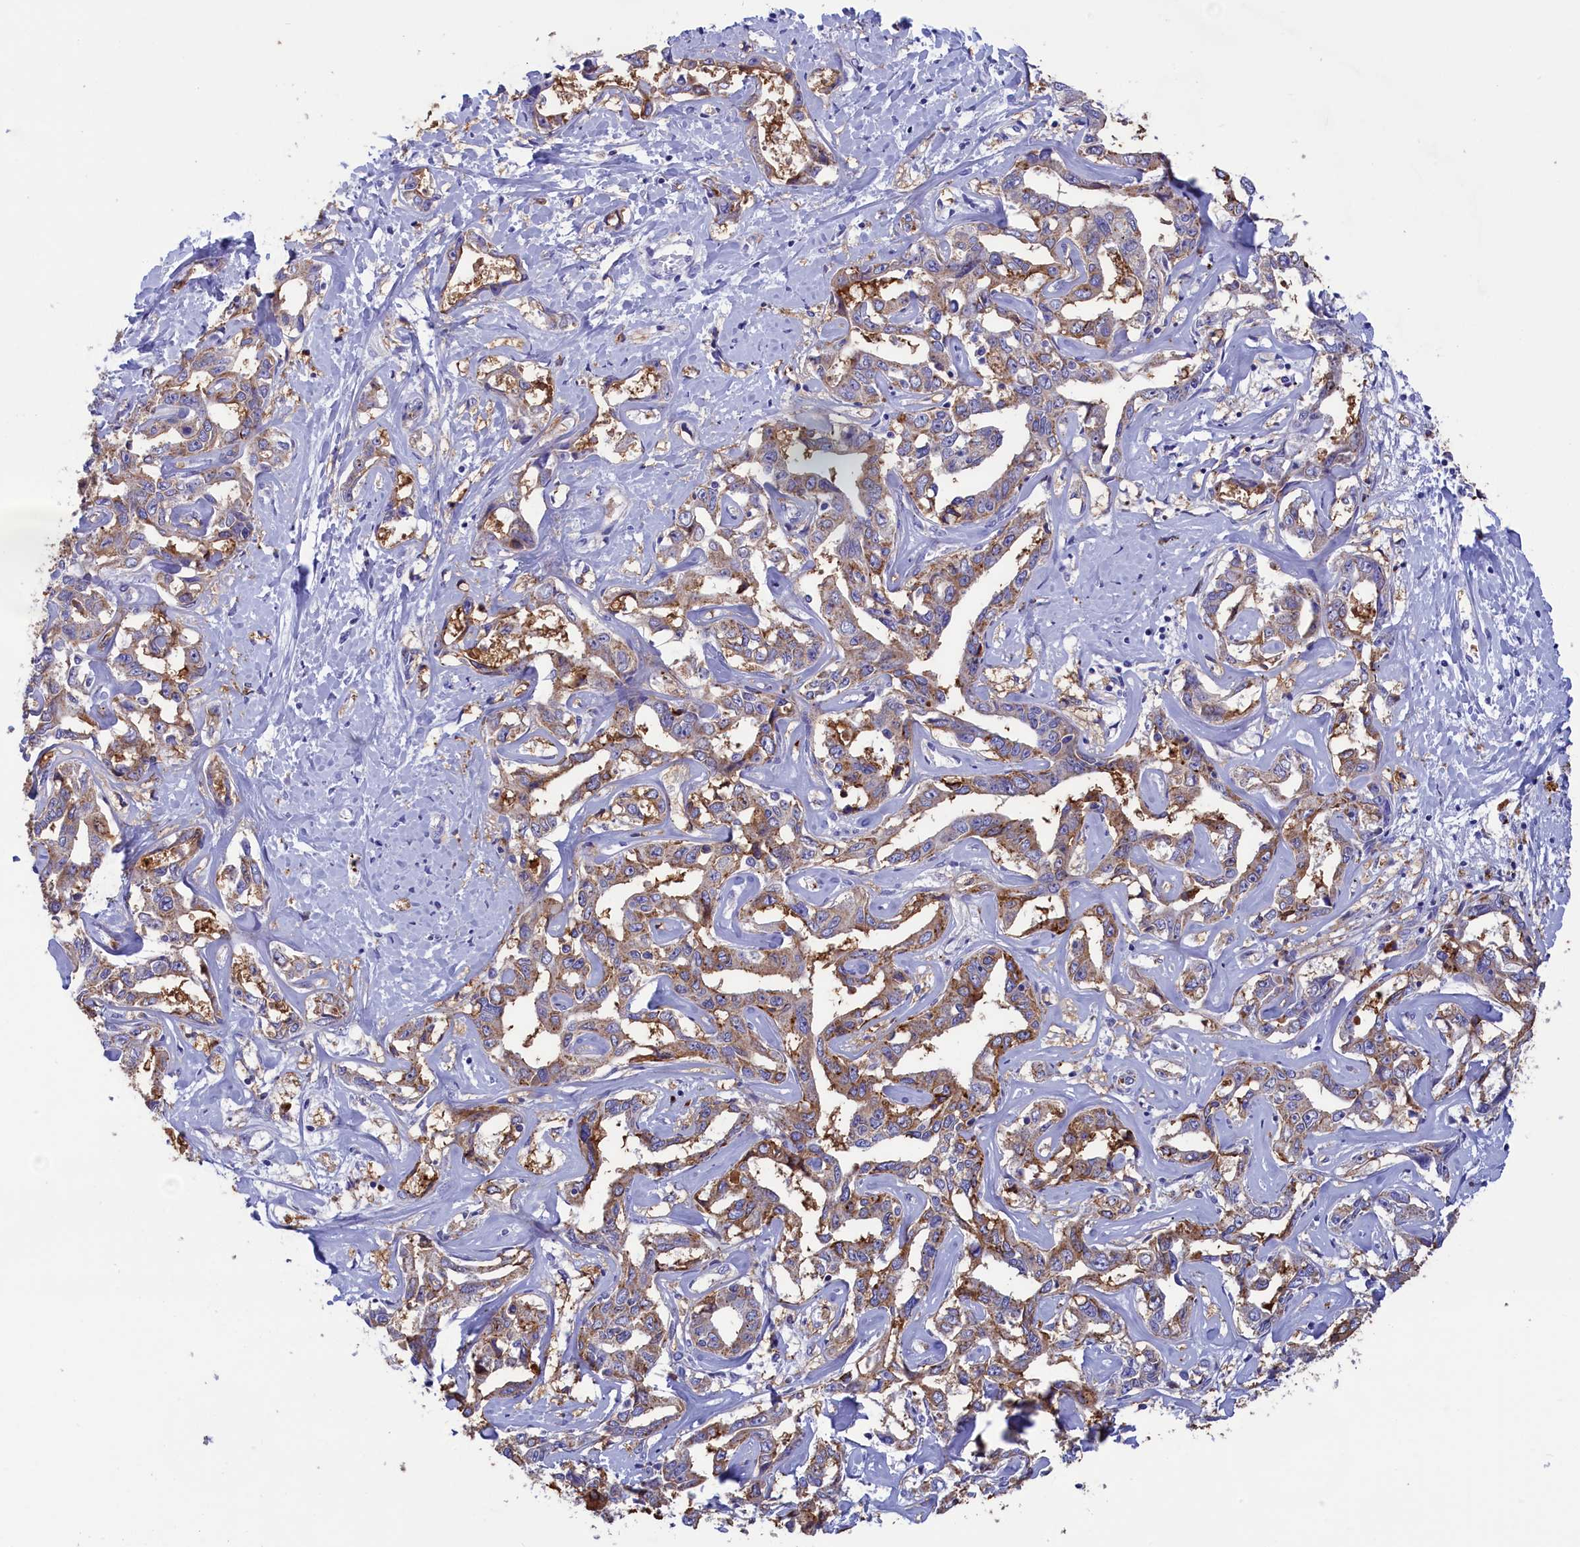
{"staining": {"intensity": "moderate", "quantity": "25%-75%", "location": "cytoplasmic/membranous"}, "tissue": "liver cancer", "cell_type": "Tumor cells", "image_type": "cancer", "snomed": [{"axis": "morphology", "description": "Cholangiocarcinoma"}, {"axis": "topography", "description": "Liver"}], "caption": "Cholangiocarcinoma (liver) stained for a protein displays moderate cytoplasmic/membranous positivity in tumor cells. (IHC, brightfield microscopy, high magnification).", "gene": "WDR6", "patient": {"sex": "male", "age": 59}}